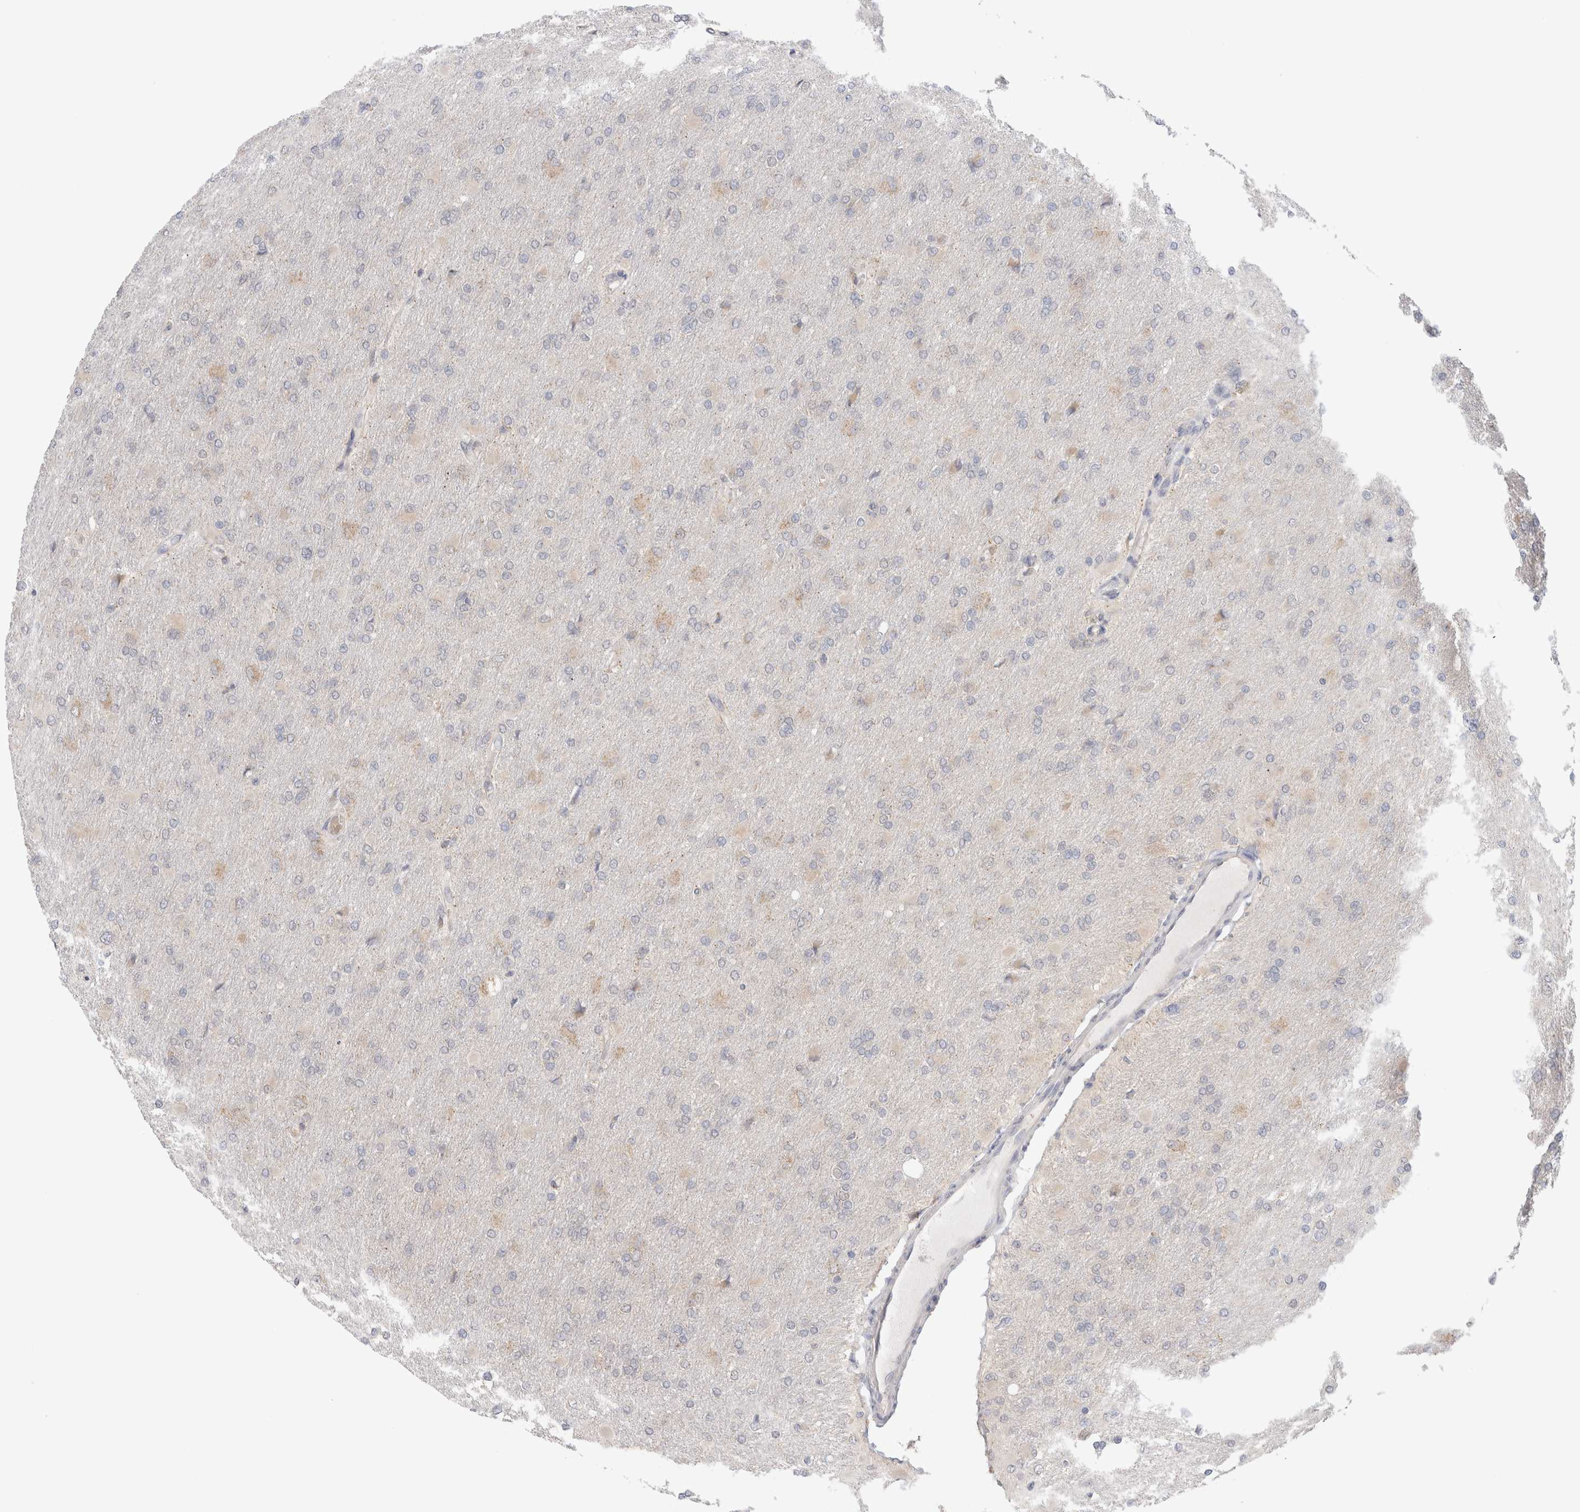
{"staining": {"intensity": "weak", "quantity": "<25%", "location": "cytoplasmic/membranous"}, "tissue": "glioma", "cell_type": "Tumor cells", "image_type": "cancer", "snomed": [{"axis": "morphology", "description": "Glioma, malignant, High grade"}, {"axis": "topography", "description": "Cerebral cortex"}], "caption": "This is an immunohistochemistry (IHC) photomicrograph of glioma. There is no staining in tumor cells.", "gene": "NDOR1", "patient": {"sex": "female", "age": 36}}